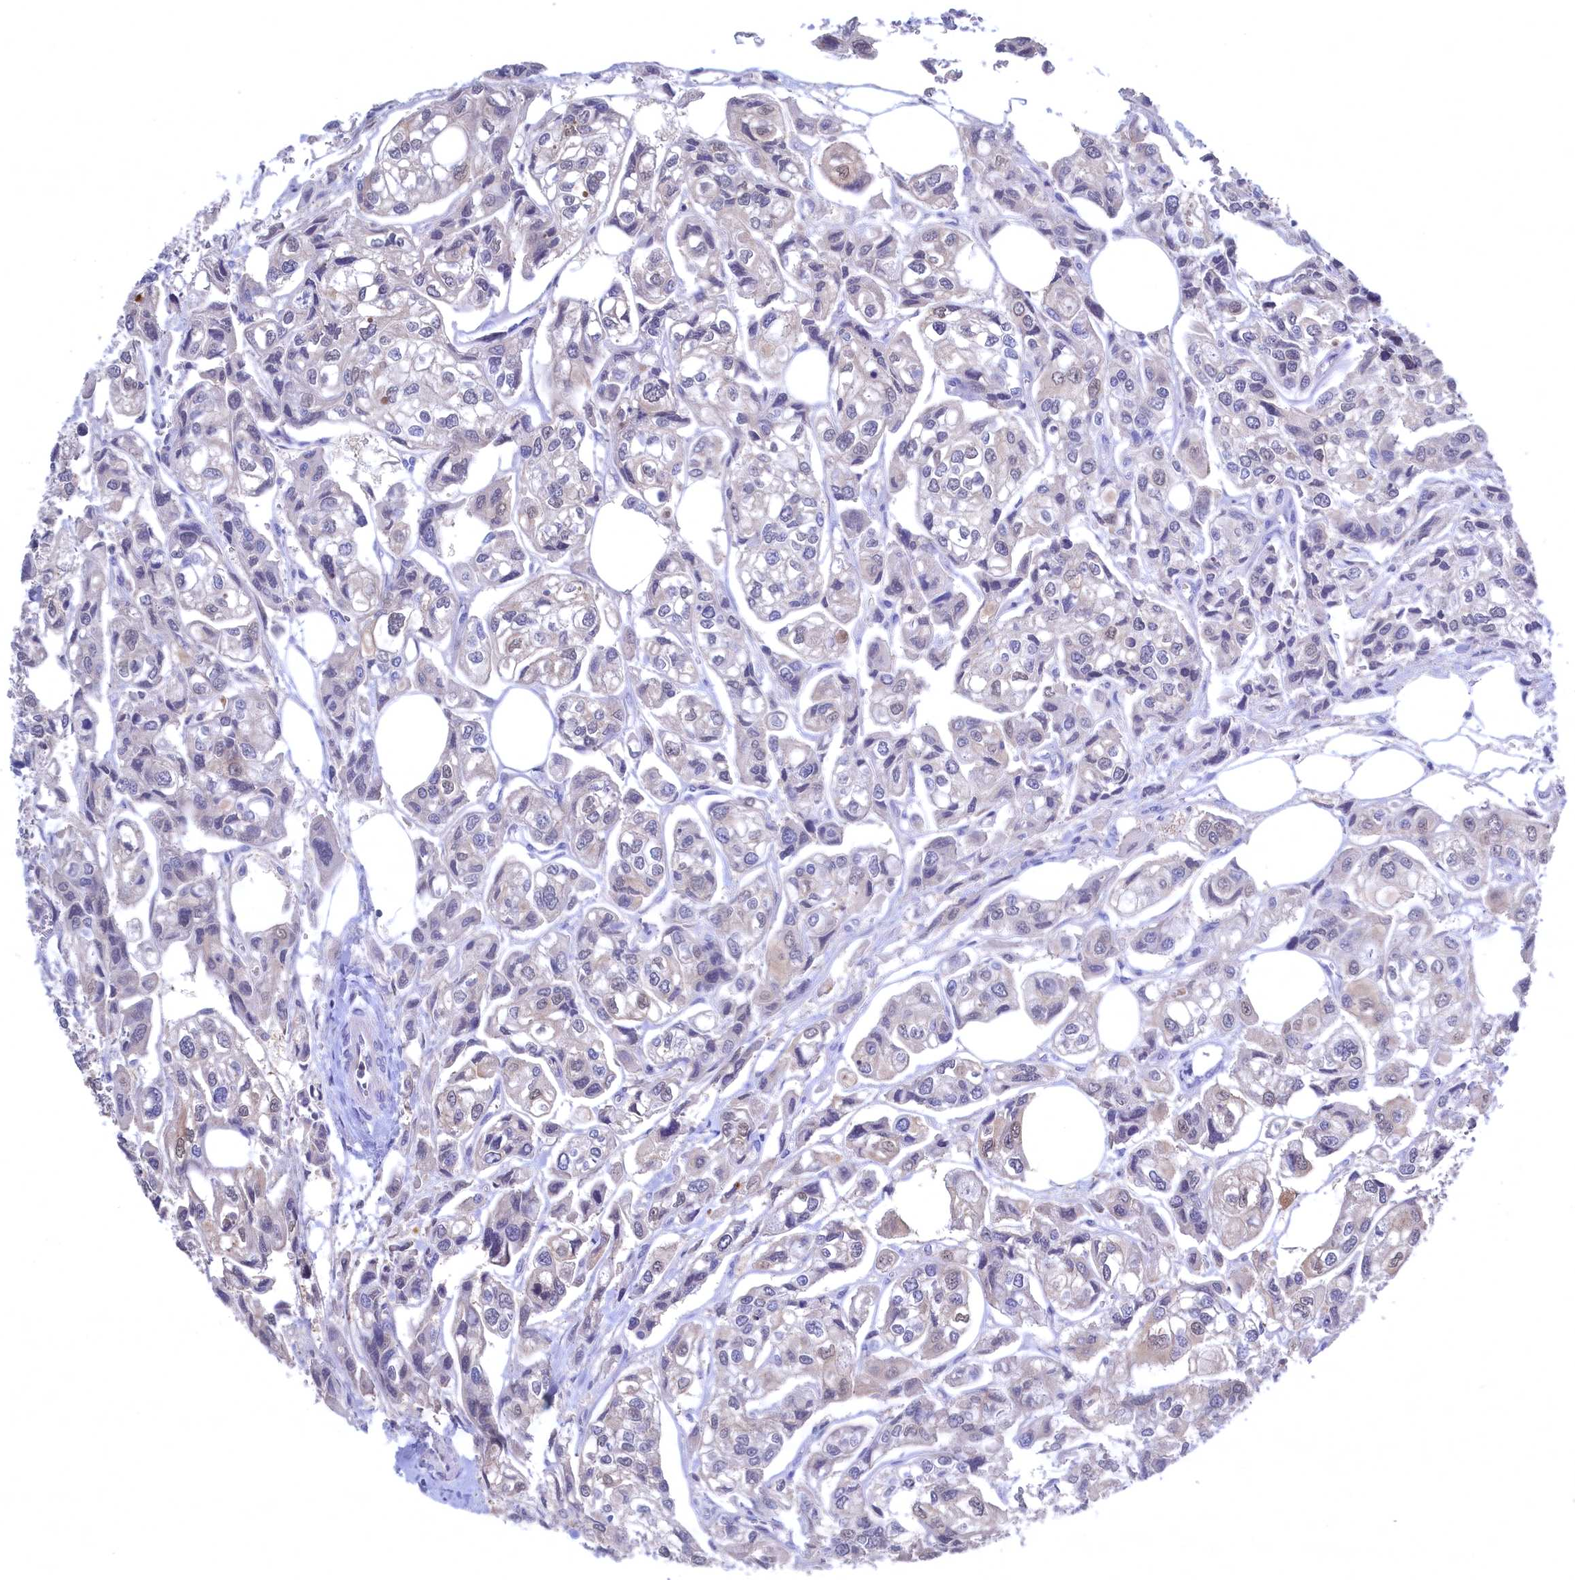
{"staining": {"intensity": "negative", "quantity": "none", "location": "none"}, "tissue": "urothelial cancer", "cell_type": "Tumor cells", "image_type": "cancer", "snomed": [{"axis": "morphology", "description": "Urothelial carcinoma, High grade"}, {"axis": "topography", "description": "Urinary bladder"}], "caption": "Immunohistochemistry image of human urothelial cancer stained for a protein (brown), which shows no staining in tumor cells. (Stains: DAB immunohistochemistry with hematoxylin counter stain, Microscopy: brightfield microscopy at high magnification).", "gene": "C11orf54", "patient": {"sex": "male", "age": 67}}